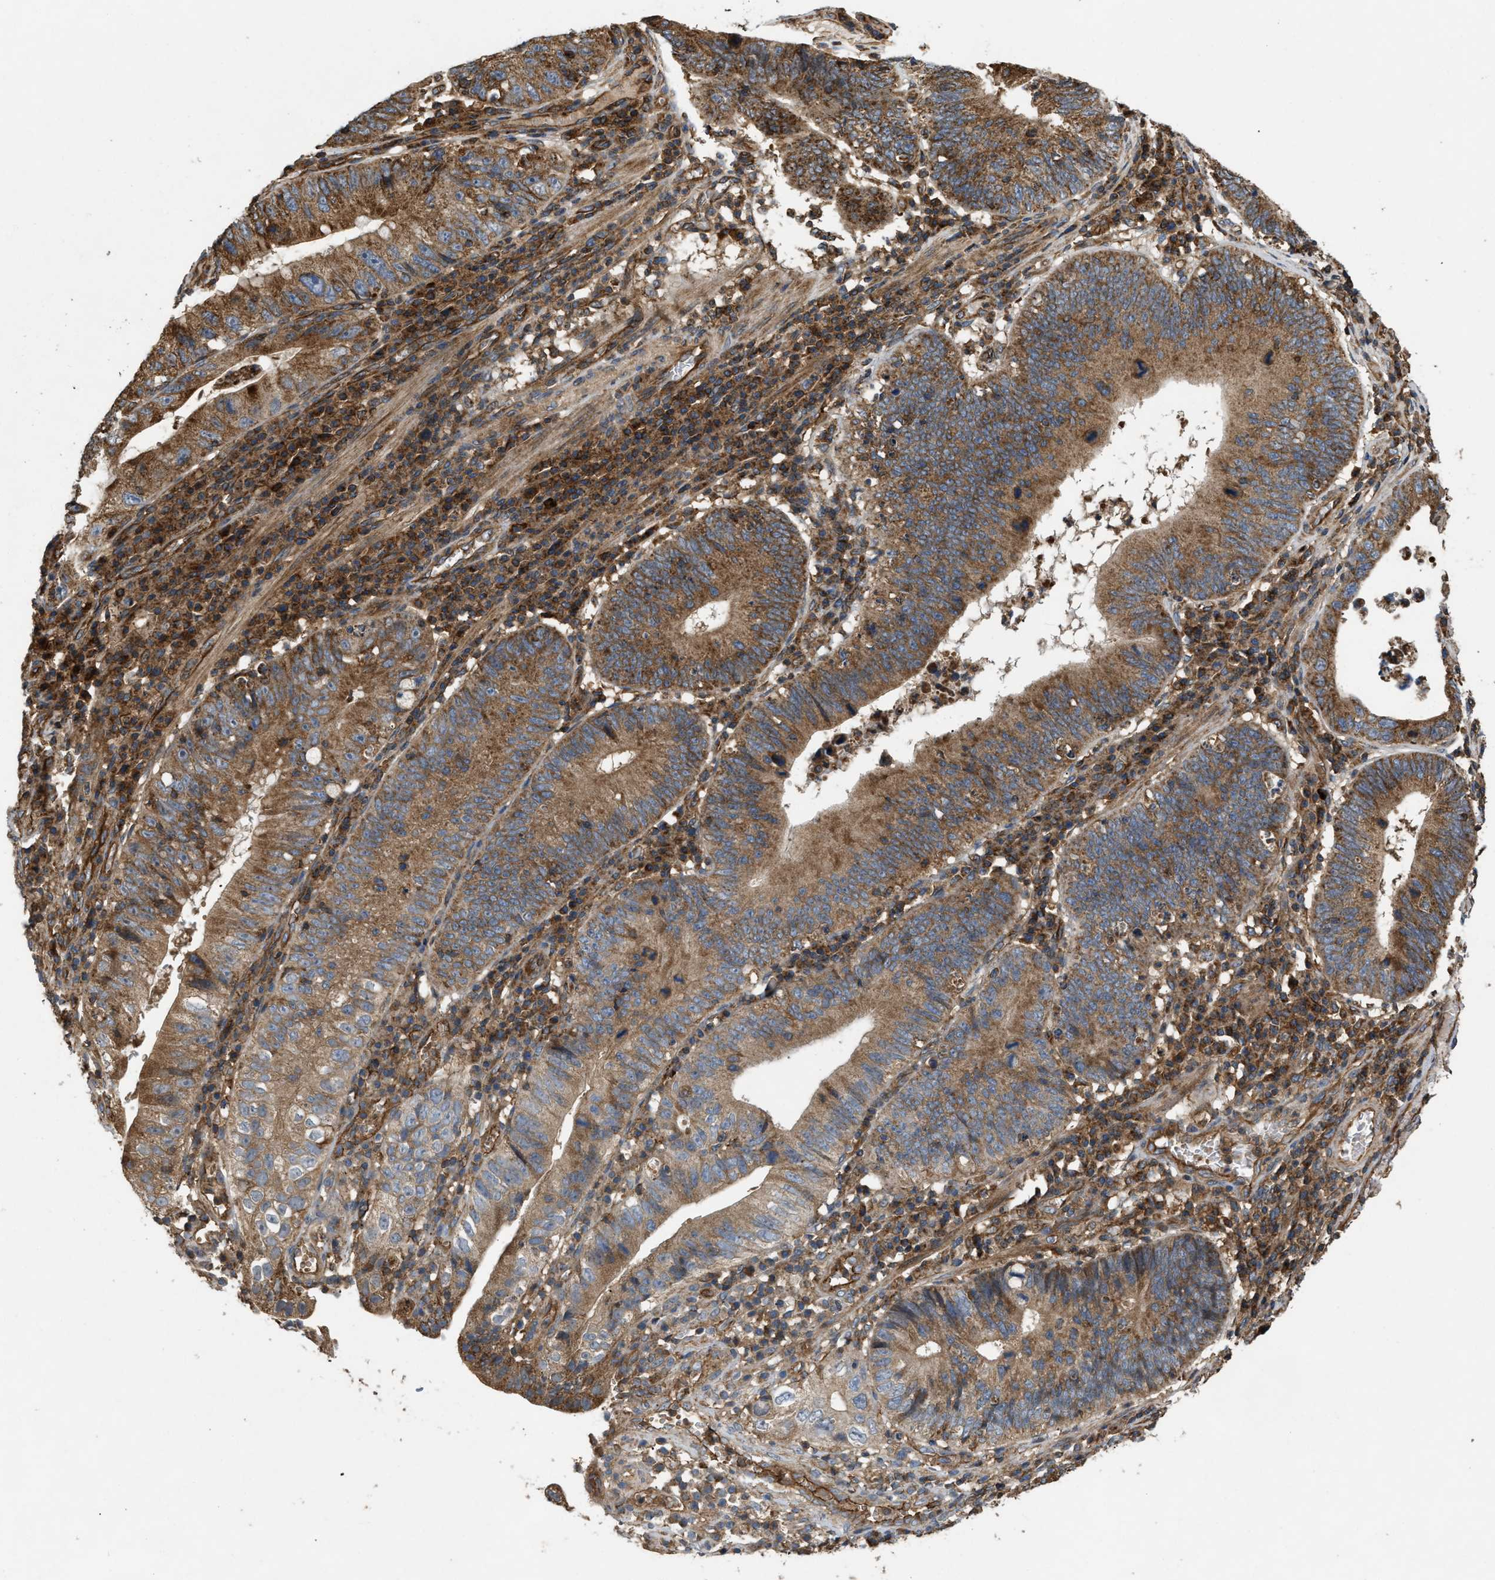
{"staining": {"intensity": "moderate", "quantity": ">75%", "location": "cytoplasmic/membranous"}, "tissue": "stomach cancer", "cell_type": "Tumor cells", "image_type": "cancer", "snomed": [{"axis": "morphology", "description": "Adenocarcinoma, NOS"}, {"axis": "topography", "description": "Stomach"}], "caption": "Immunohistochemical staining of human stomach adenocarcinoma reveals moderate cytoplasmic/membranous protein positivity in about >75% of tumor cells.", "gene": "GNB4", "patient": {"sex": "male", "age": 59}}